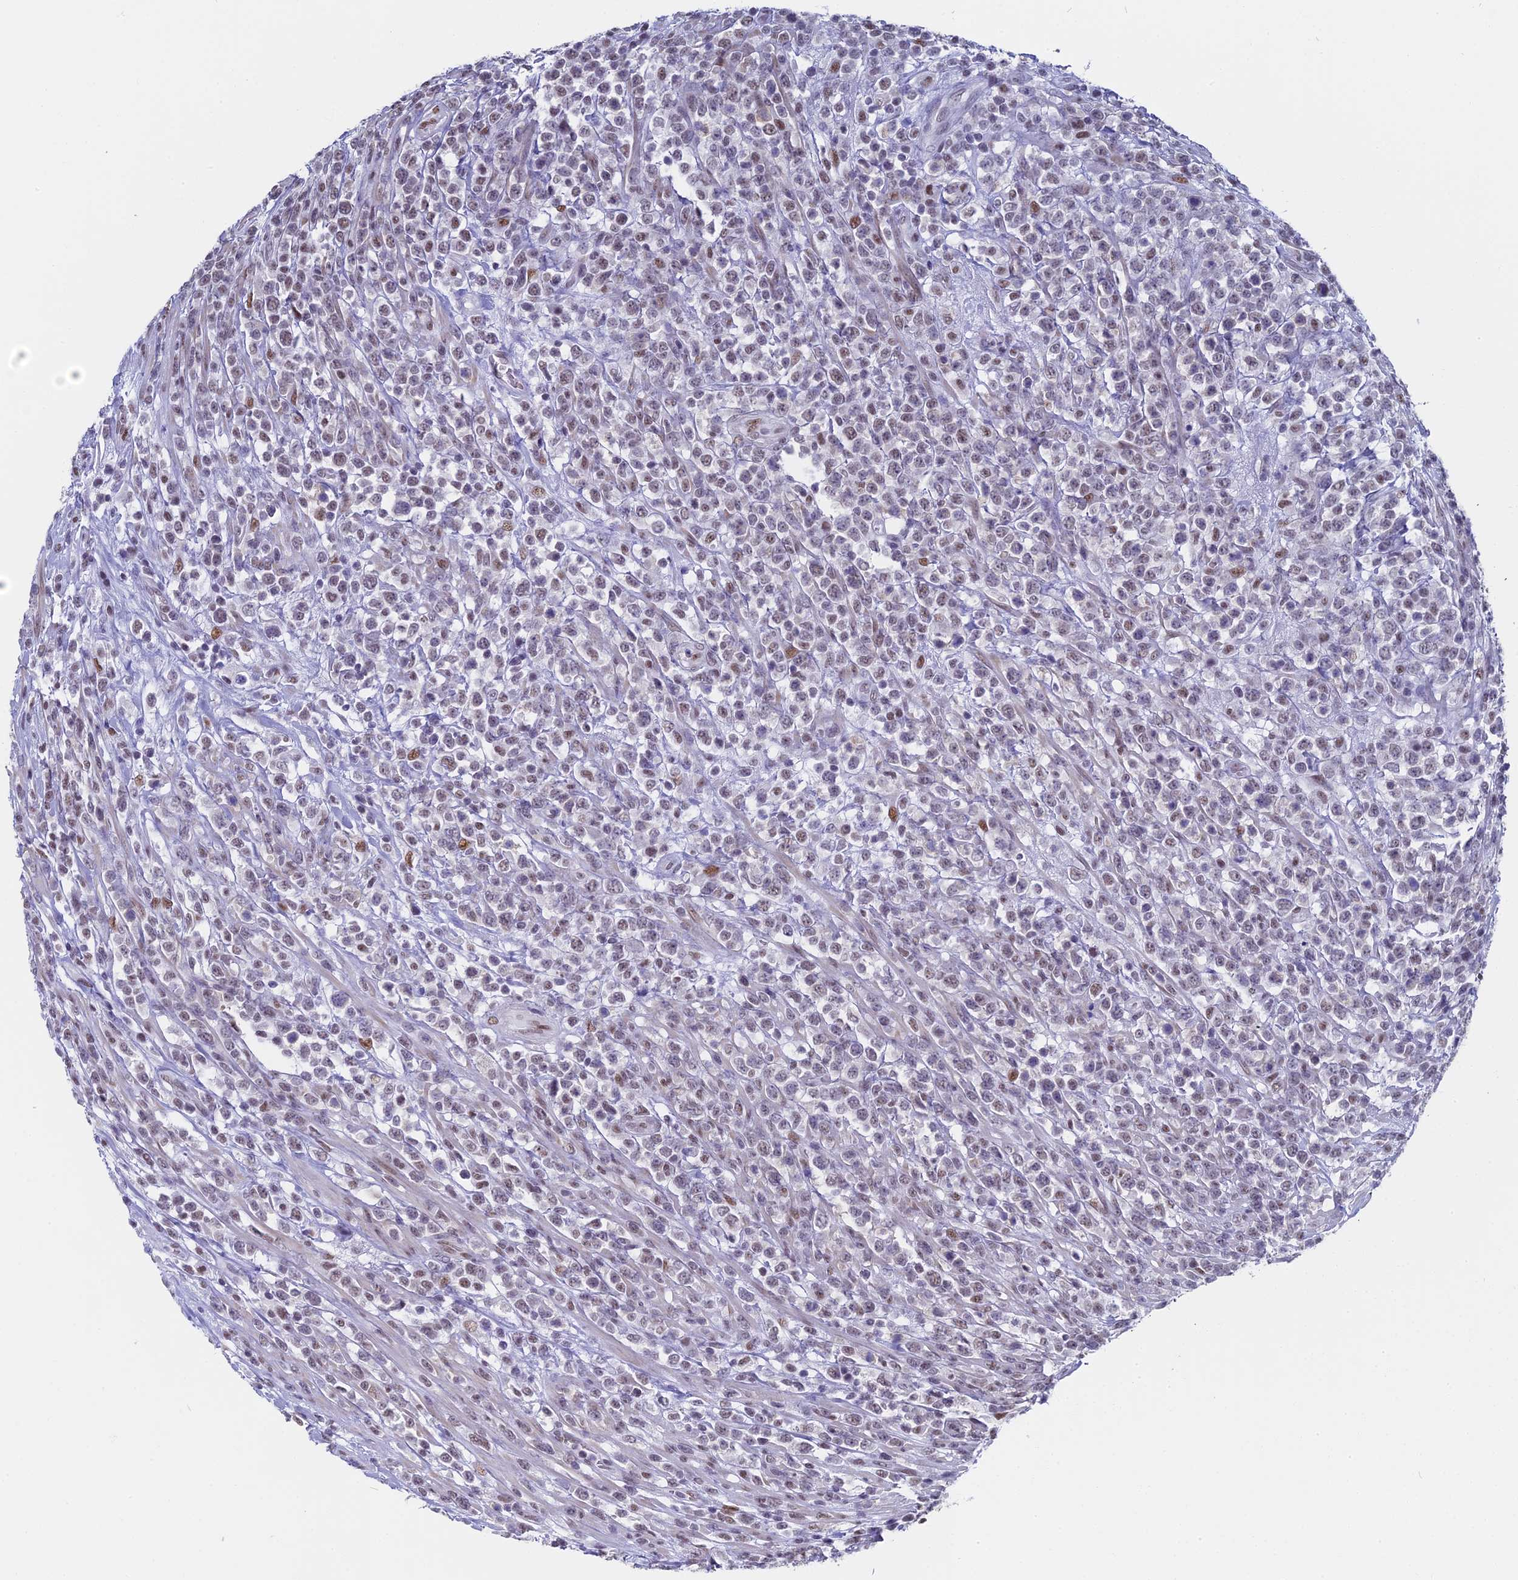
{"staining": {"intensity": "moderate", "quantity": "<25%", "location": "nuclear"}, "tissue": "lymphoma", "cell_type": "Tumor cells", "image_type": "cancer", "snomed": [{"axis": "morphology", "description": "Malignant lymphoma, non-Hodgkin's type, High grade"}, {"axis": "topography", "description": "Colon"}], "caption": "IHC photomicrograph of neoplastic tissue: human lymphoma stained using IHC demonstrates low levels of moderate protein expression localized specifically in the nuclear of tumor cells, appearing as a nuclear brown color.", "gene": "CD2BP2", "patient": {"sex": "female", "age": 53}}